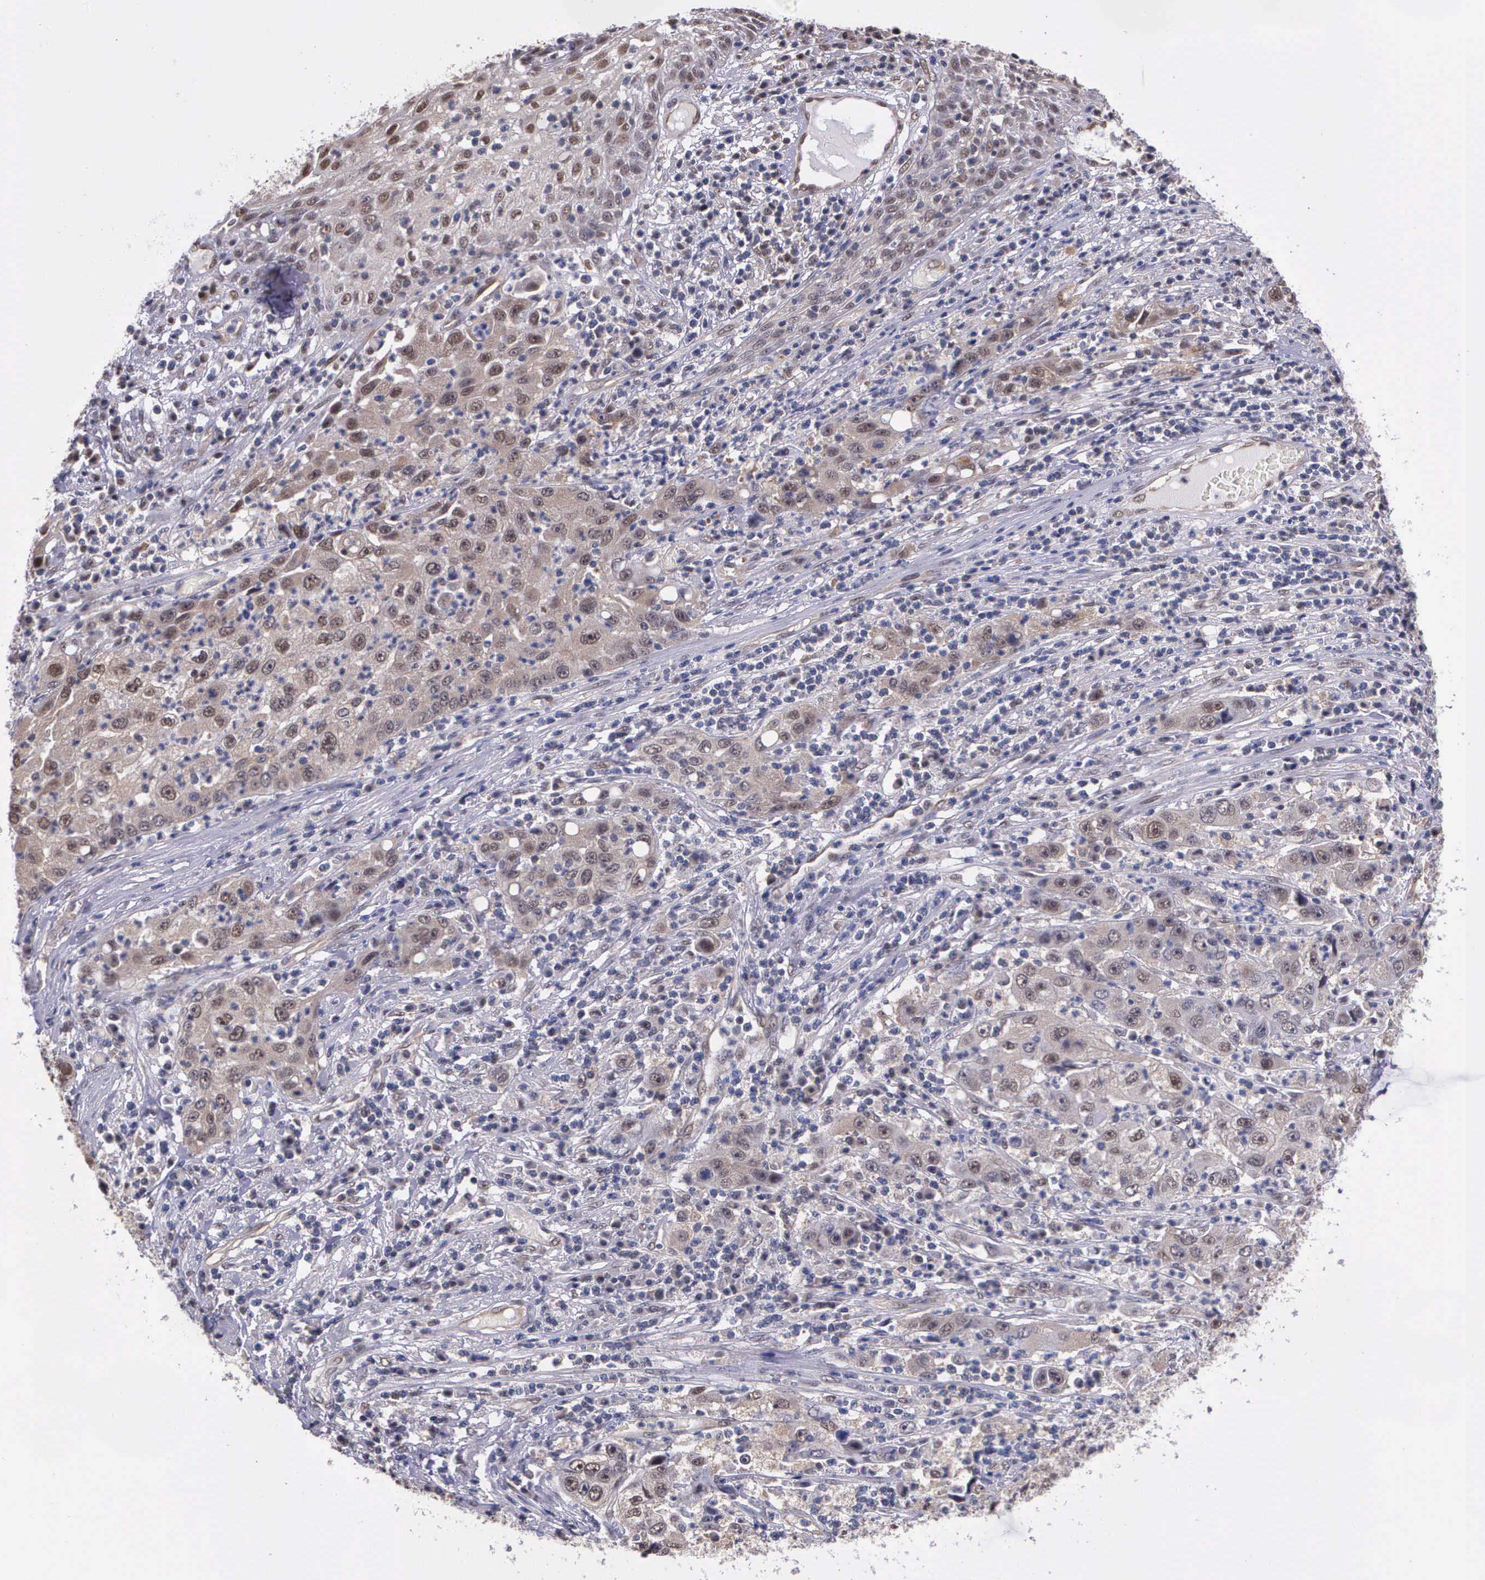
{"staining": {"intensity": "weak", "quantity": ">75%", "location": "cytoplasmic/membranous"}, "tissue": "cervical cancer", "cell_type": "Tumor cells", "image_type": "cancer", "snomed": [{"axis": "morphology", "description": "Squamous cell carcinoma, NOS"}, {"axis": "topography", "description": "Cervix"}], "caption": "Immunohistochemistry (IHC) staining of cervical cancer, which exhibits low levels of weak cytoplasmic/membranous expression in about >75% of tumor cells indicating weak cytoplasmic/membranous protein positivity. The staining was performed using DAB (3,3'-diaminobenzidine) (brown) for protein detection and nuclei were counterstained in hematoxylin (blue).", "gene": "PSMC1", "patient": {"sex": "female", "age": 36}}